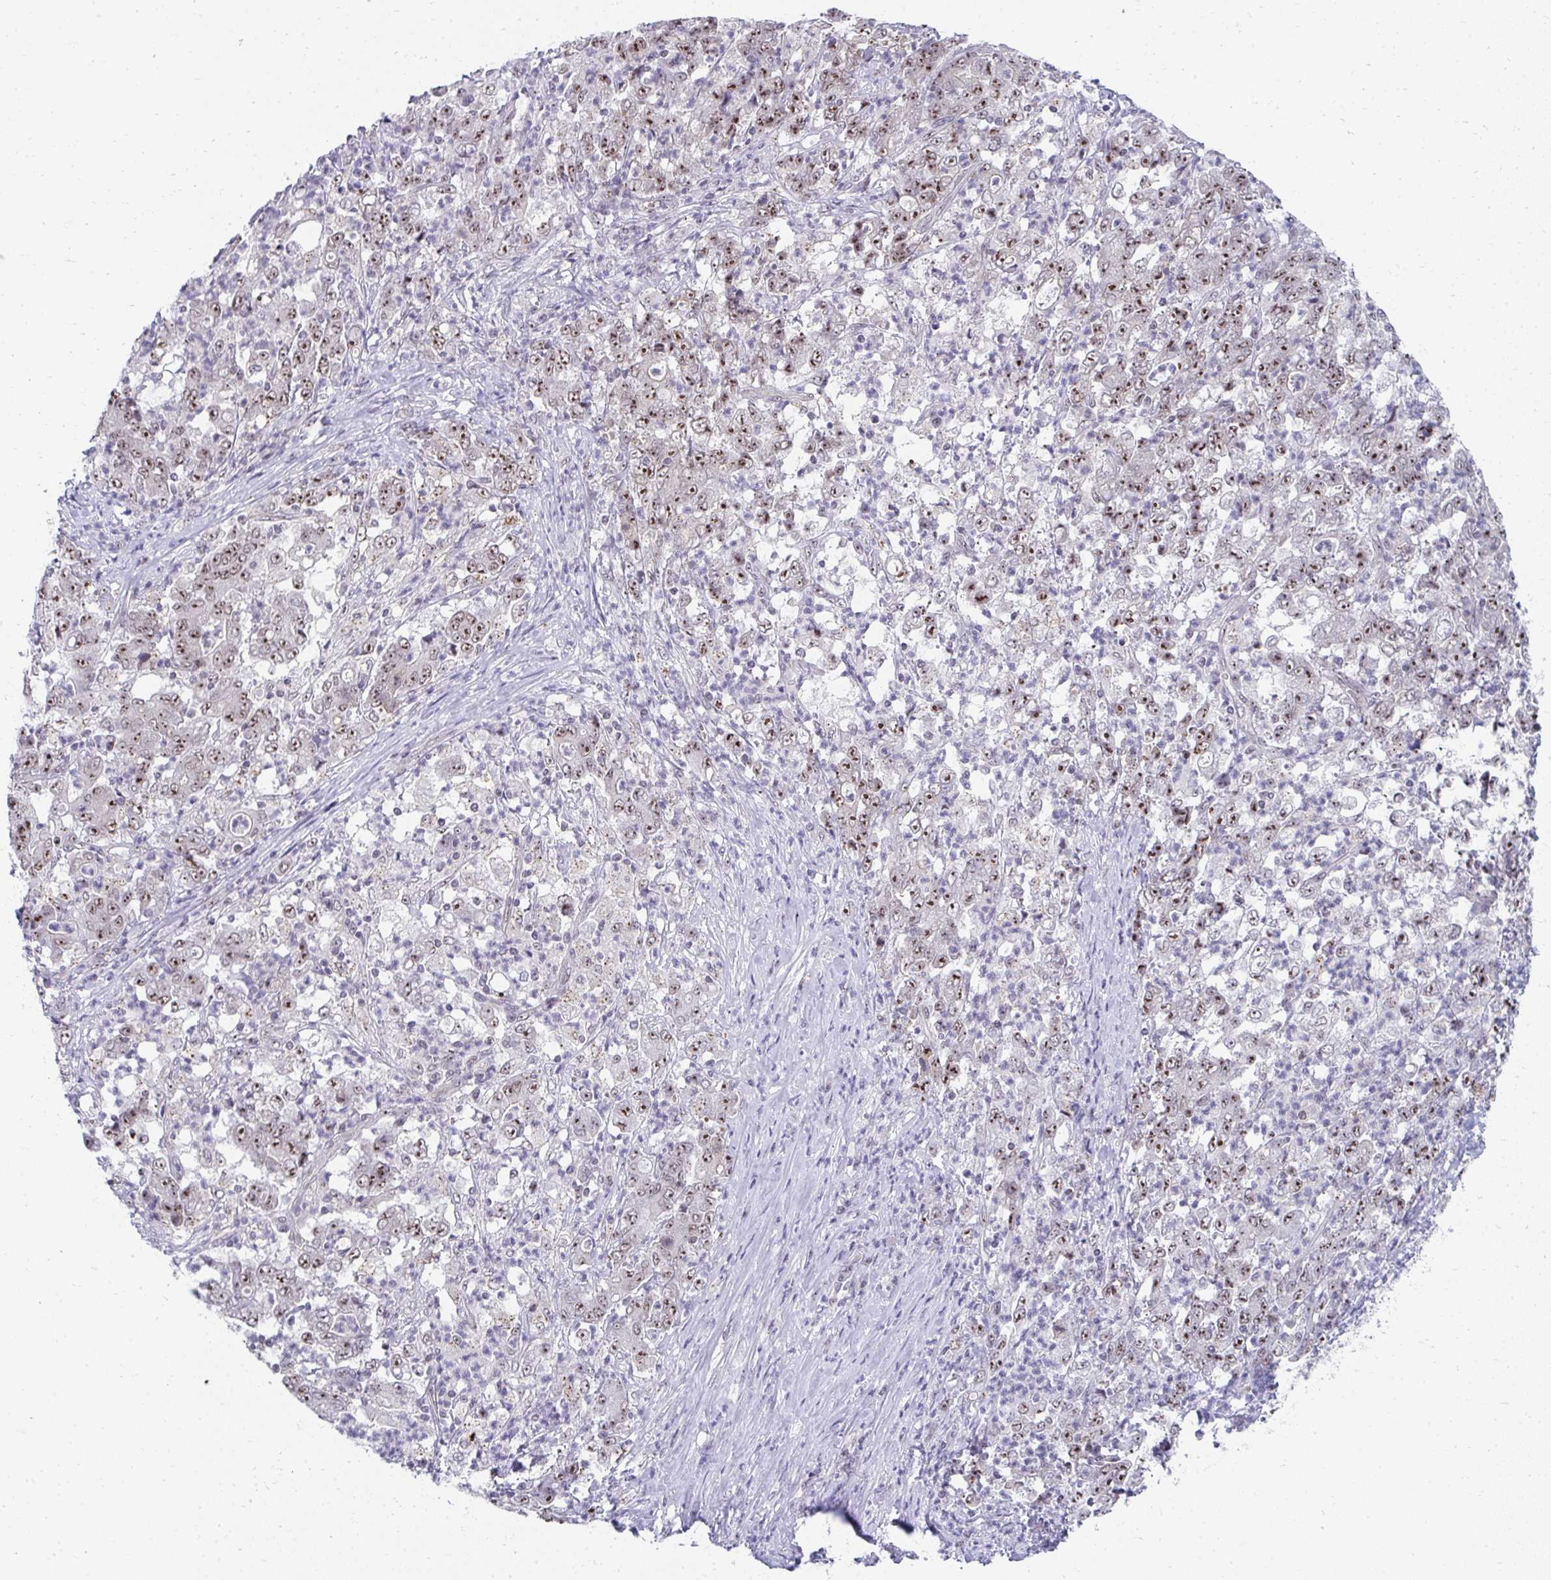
{"staining": {"intensity": "moderate", "quantity": ">75%", "location": "nuclear"}, "tissue": "stomach cancer", "cell_type": "Tumor cells", "image_type": "cancer", "snomed": [{"axis": "morphology", "description": "Adenocarcinoma, NOS"}, {"axis": "topography", "description": "Stomach, lower"}], "caption": "The photomicrograph displays a brown stain indicating the presence of a protein in the nuclear of tumor cells in stomach cancer (adenocarcinoma). (brown staining indicates protein expression, while blue staining denotes nuclei).", "gene": "HIRA", "patient": {"sex": "female", "age": 71}}